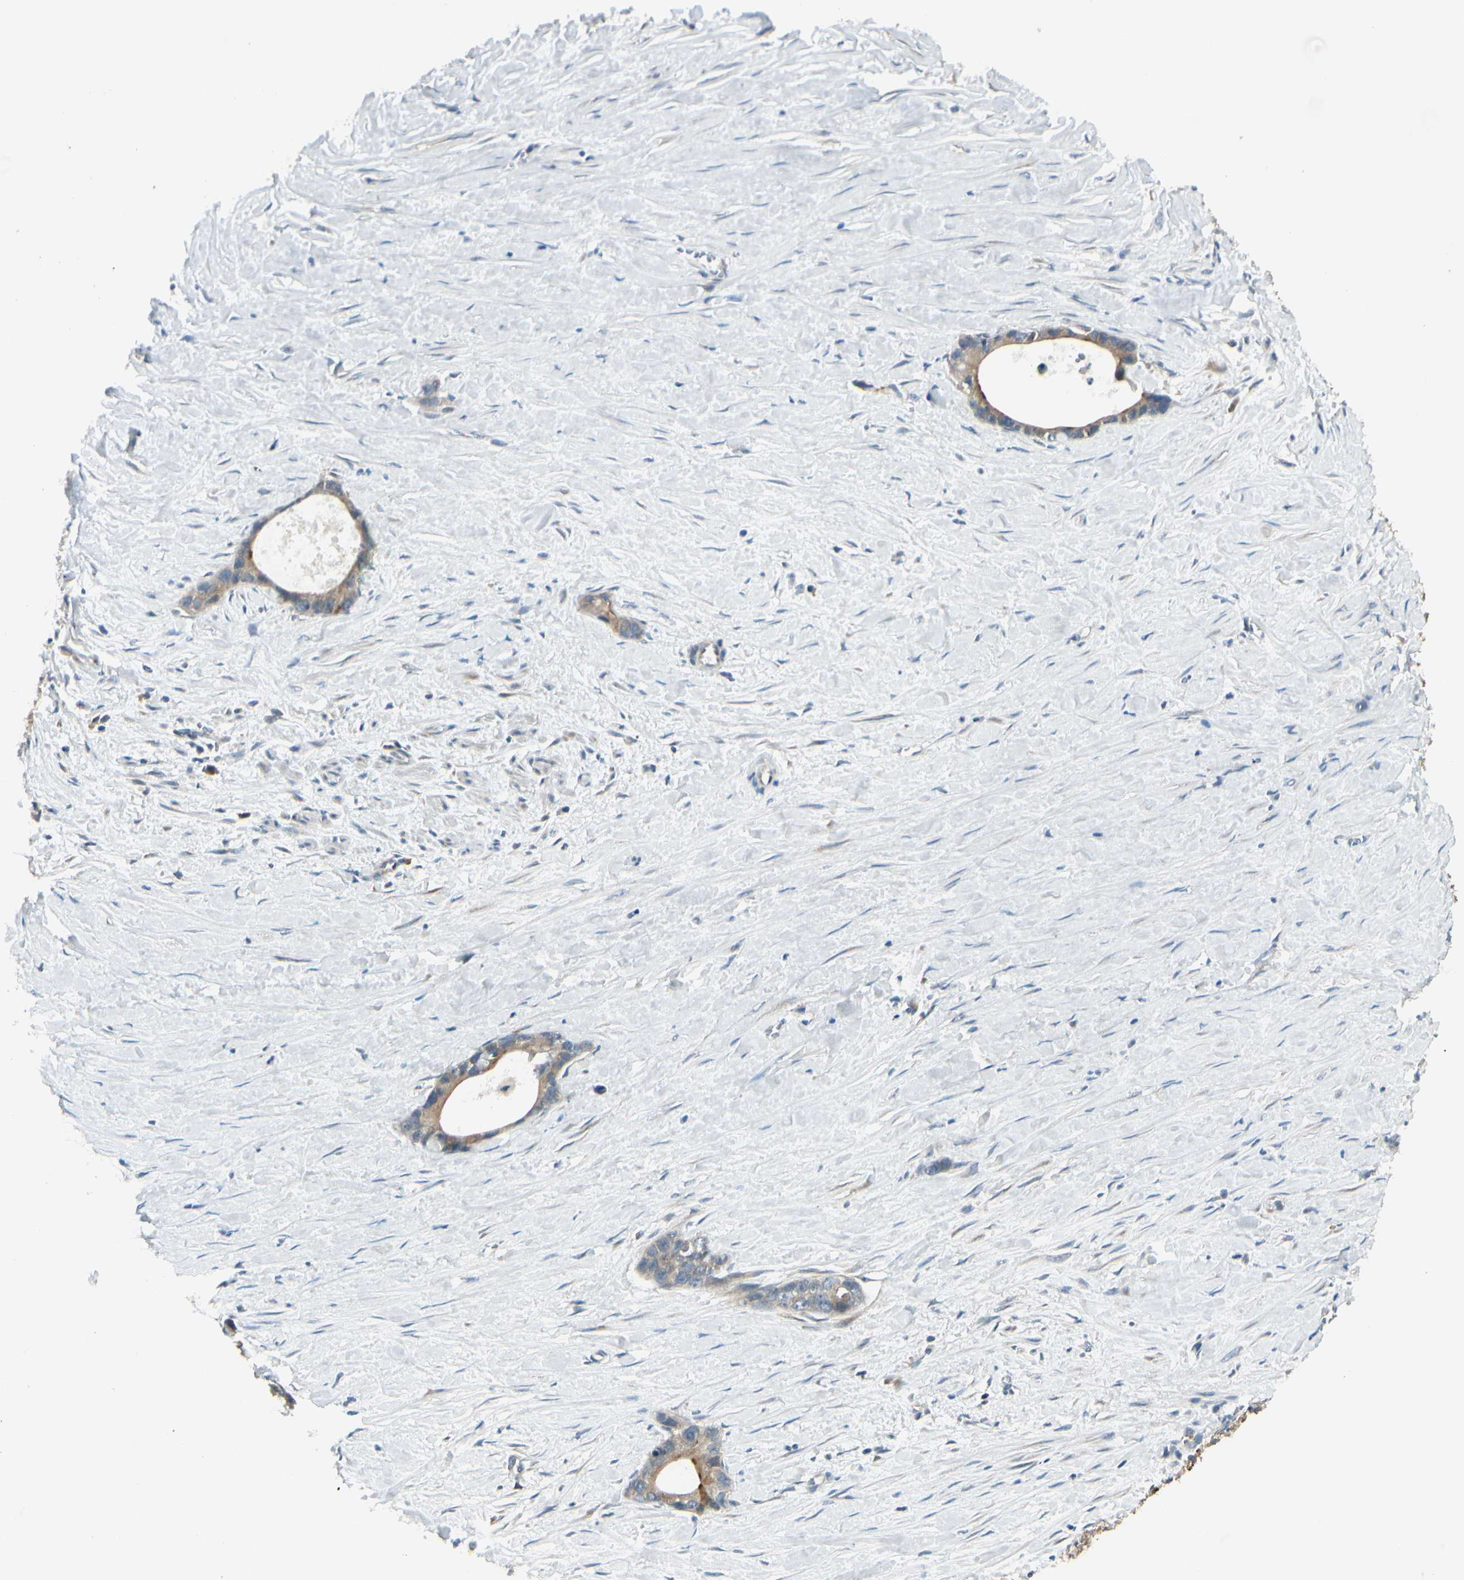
{"staining": {"intensity": "moderate", "quantity": ">75%", "location": "cytoplasmic/membranous"}, "tissue": "liver cancer", "cell_type": "Tumor cells", "image_type": "cancer", "snomed": [{"axis": "morphology", "description": "Cholangiocarcinoma"}, {"axis": "topography", "description": "Liver"}], "caption": "IHC image of liver cancer (cholangiocarcinoma) stained for a protein (brown), which shows medium levels of moderate cytoplasmic/membranous staining in about >75% of tumor cells.", "gene": "BNIP1", "patient": {"sex": "female", "age": 55}}